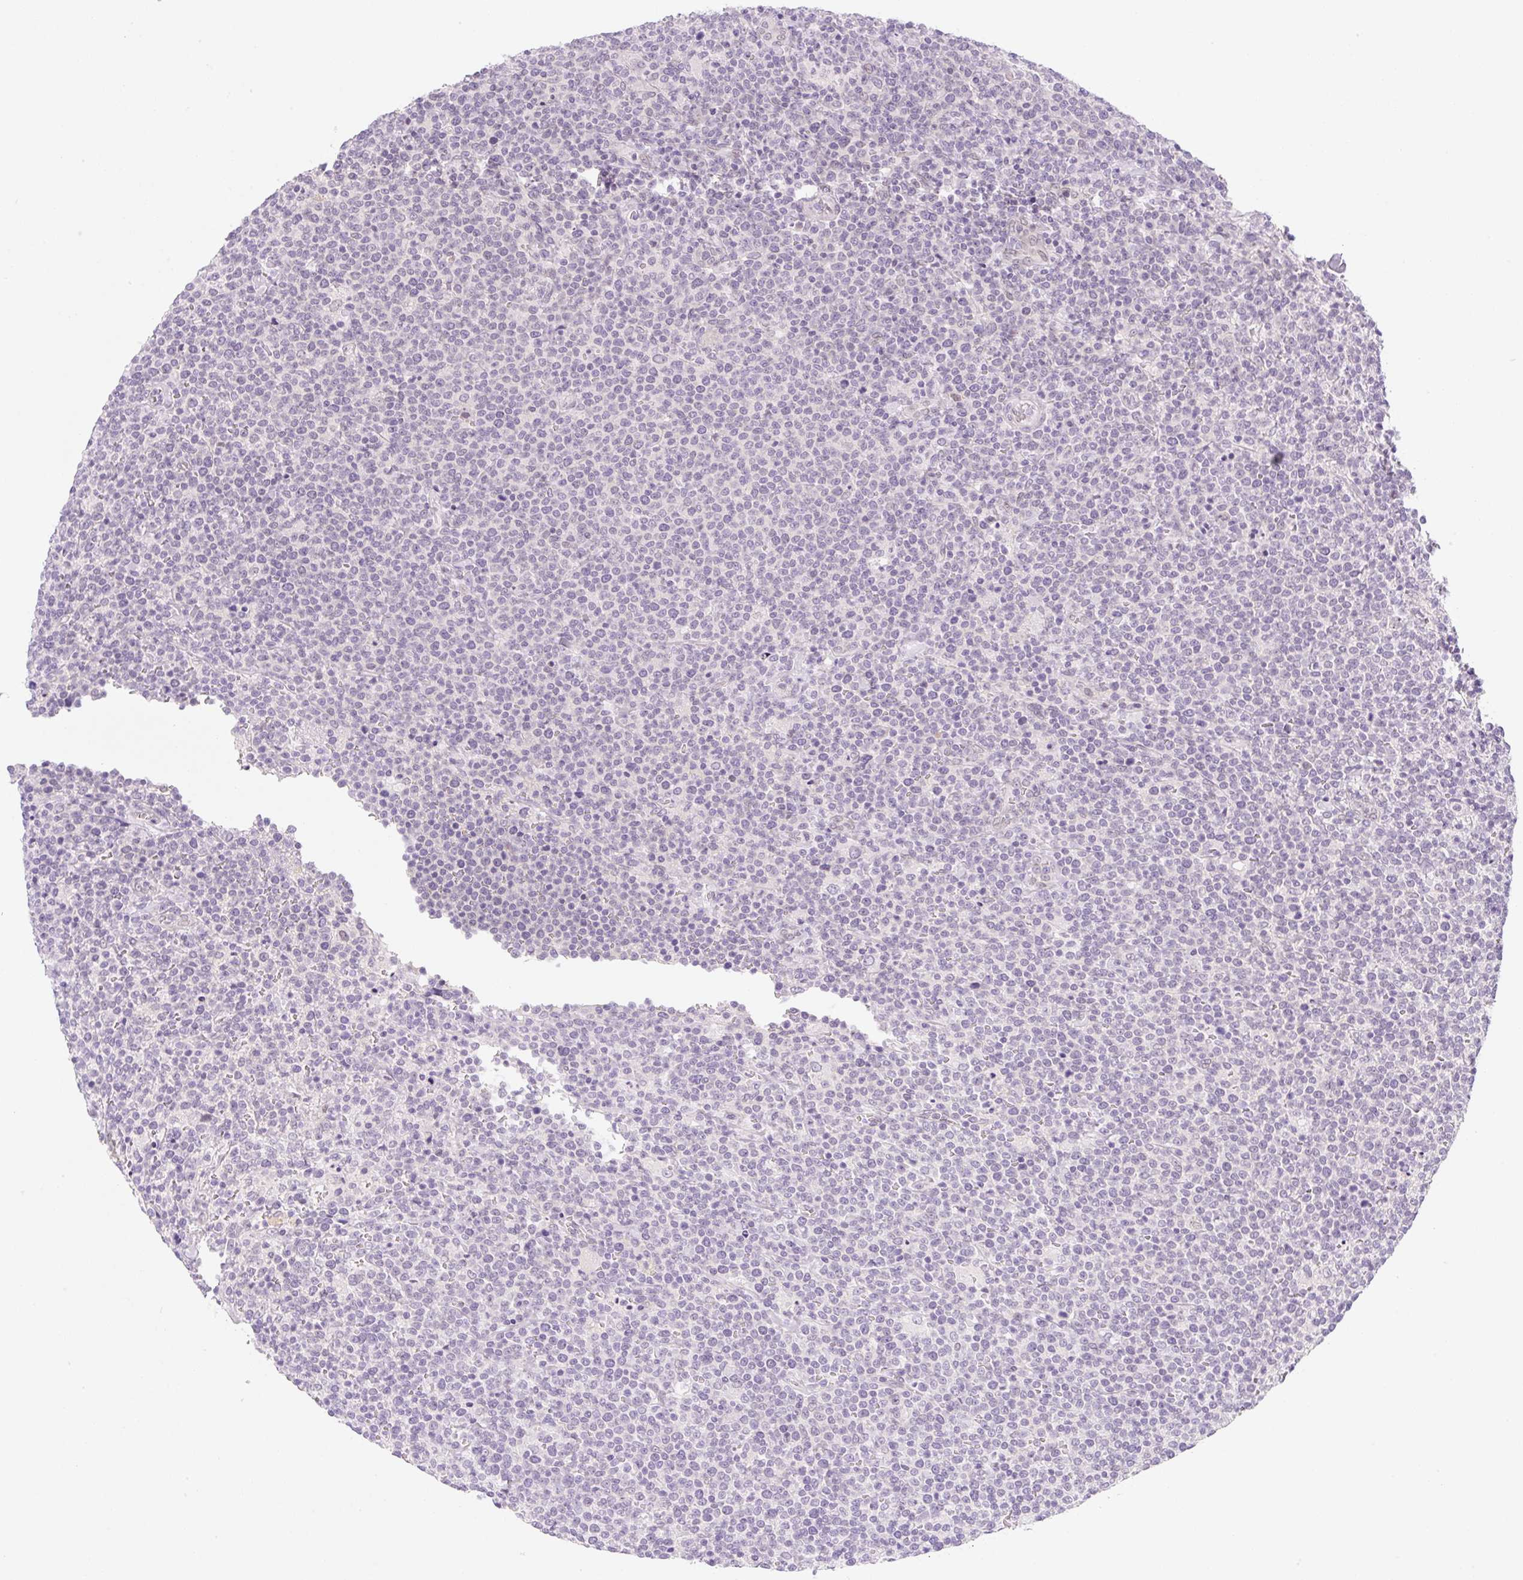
{"staining": {"intensity": "negative", "quantity": "none", "location": "none"}, "tissue": "lymphoma", "cell_type": "Tumor cells", "image_type": "cancer", "snomed": [{"axis": "morphology", "description": "Malignant lymphoma, non-Hodgkin's type, High grade"}, {"axis": "topography", "description": "Lymph node"}], "caption": "Immunohistochemical staining of lymphoma demonstrates no significant positivity in tumor cells.", "gene": "SYNE3", "patient": {"sex": "male", "age": 61}}